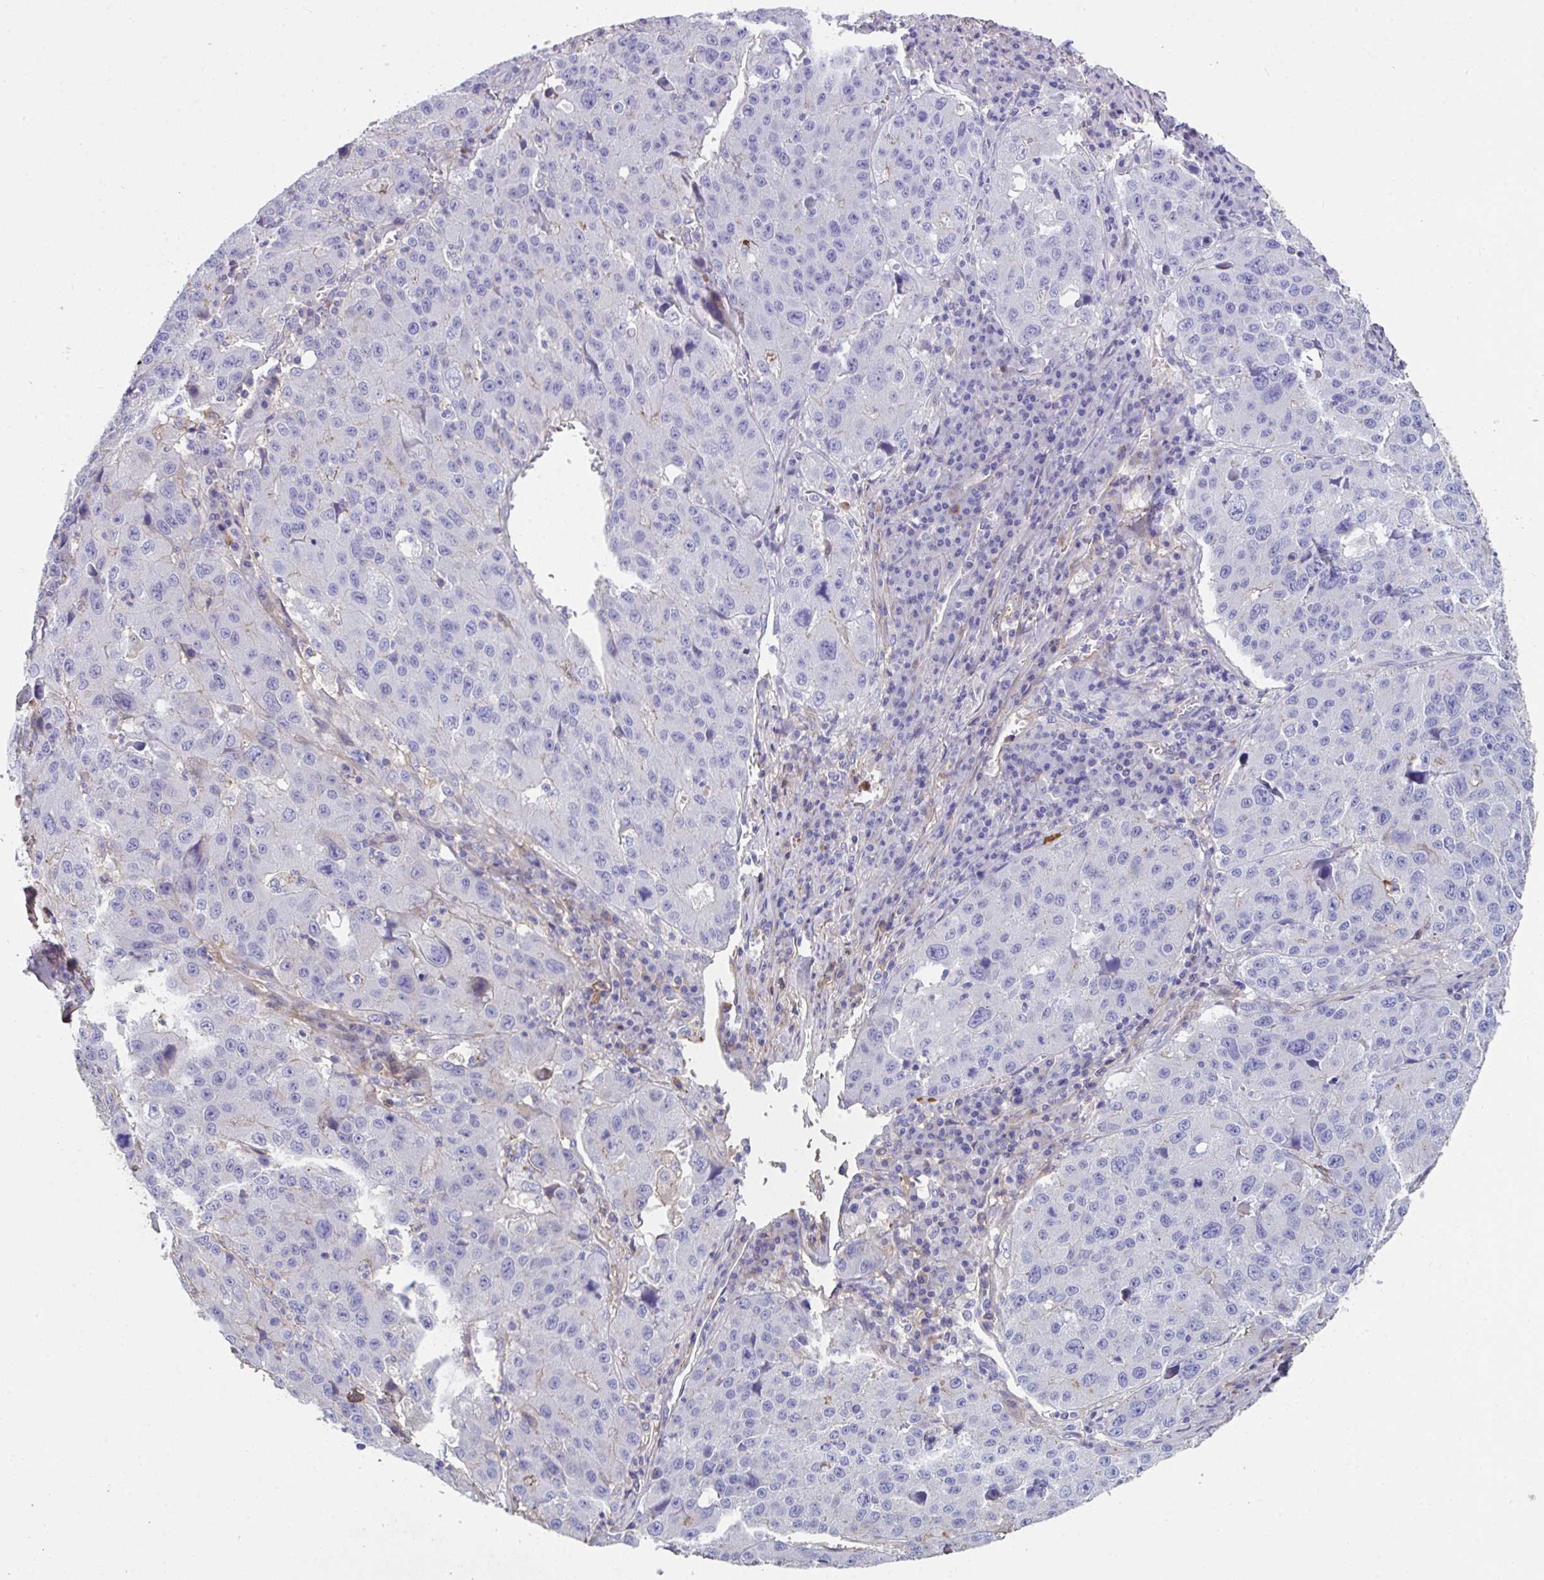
{"staining": {"intensity": "negative", "quantity": "none", "location": "none"}, "tissue": "stomach cancer", "cell_type": "Tumor cells", "image_type": "cancer", "snomed": [{"axis": "morphology", "description": "Adenocarcinoma, NOS"}, {"axis": "topography", "description": "Stomach"}], "caption": "Immunohistochemistry (IHC) micrograph of neoplastic tissue: stomach cancer (adenocarcinoma) stained with DAB (3,3'-diaminobenzidine) displays no significant protein staining in tumor cells. (Stains: DAB immunohistochemistry with hematoxylin counter stain, Microscopy: brightfield microscopy at high magnification).", "gene": "ZNF813", "patient": {"sex": "male", "age": 71}}